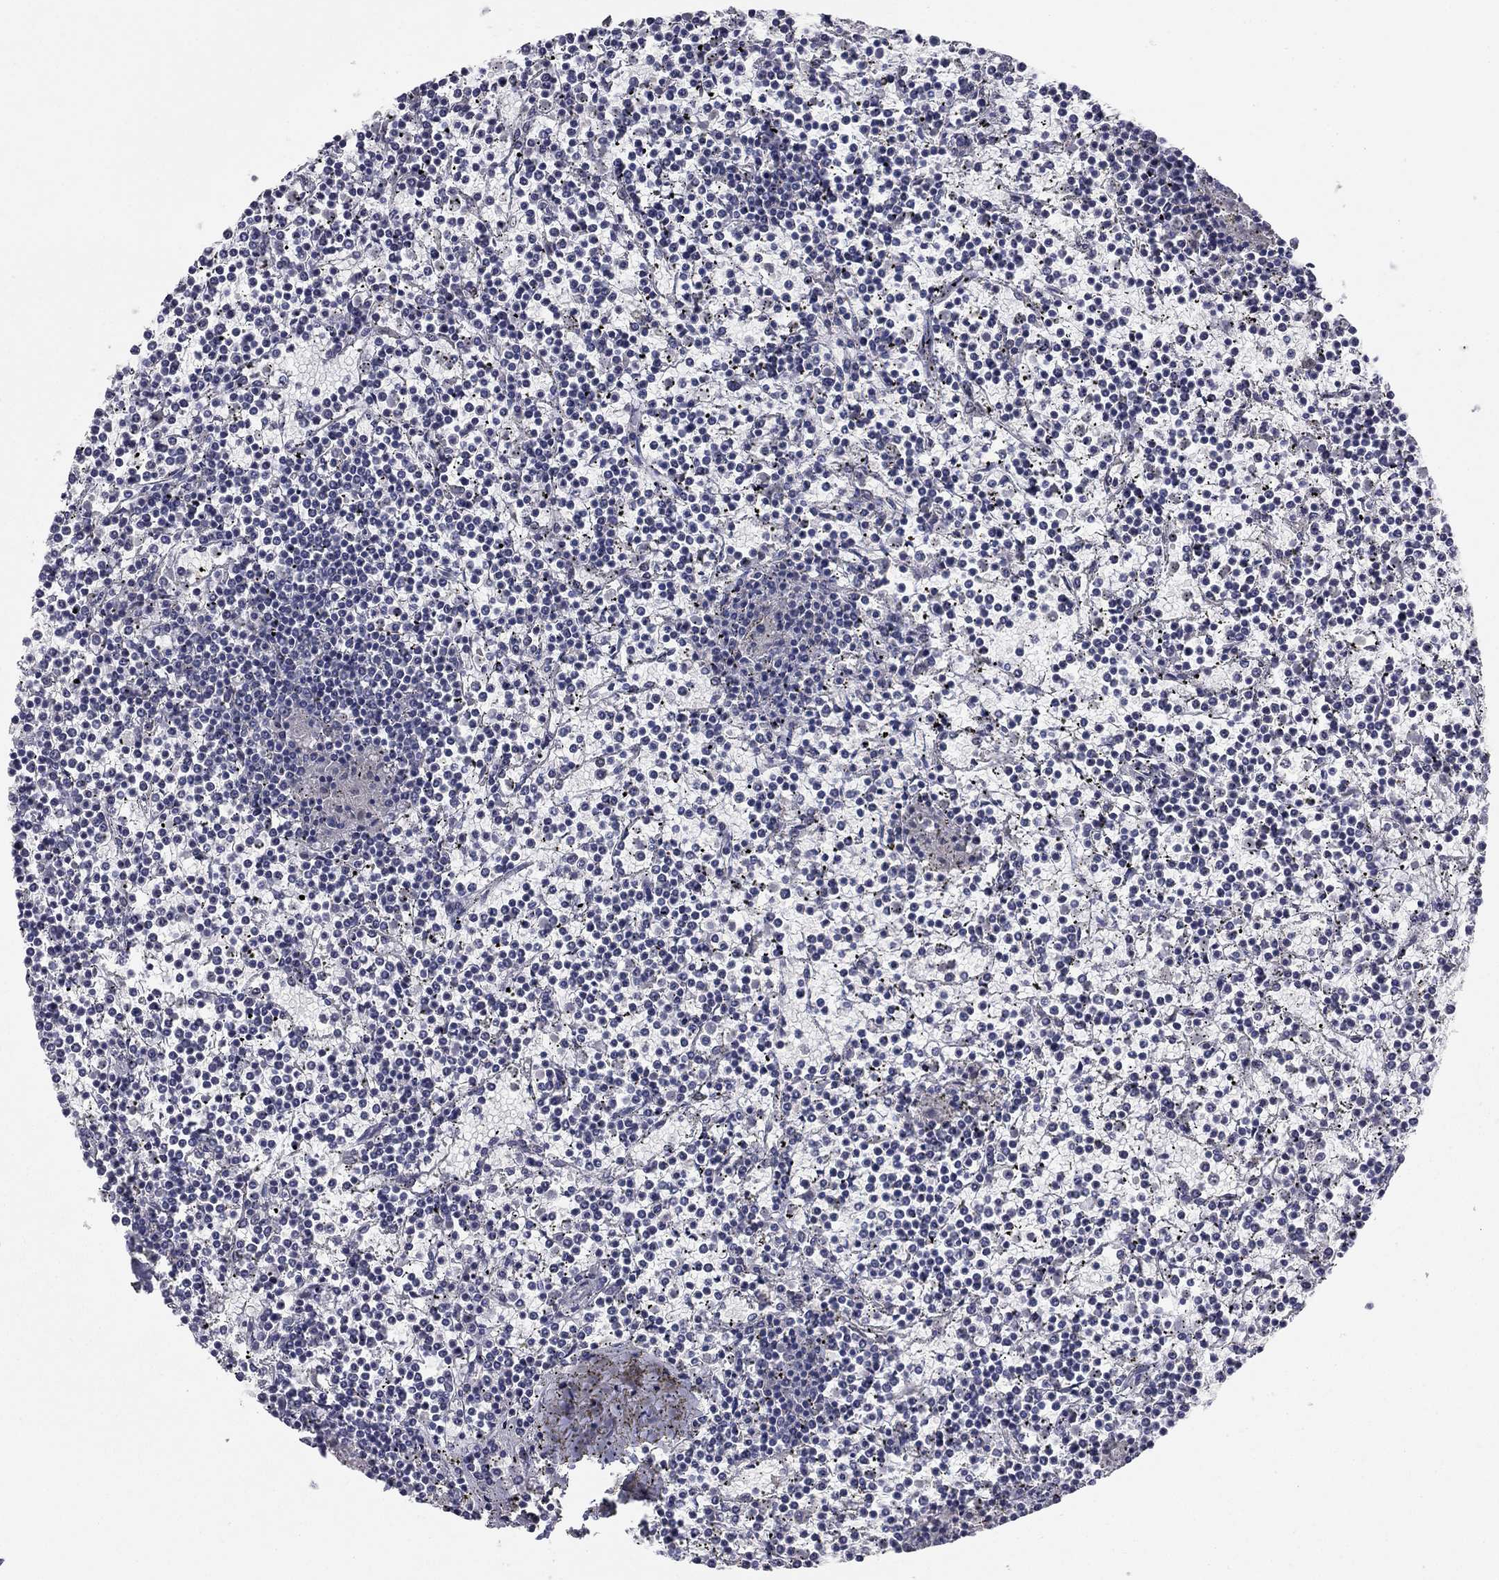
{"staining": {"intensity": "negative", "quantity": "none", "location": "none"}, "tissue": "lymphoma", "cell_type": "Tumor cells", "image_type": "cancer", "snomed": [{"axis": "morphology", "description": "Malignant lymphoma, non-Hodgkin's type, Low grade"}, {"axis": "topography", "description": "Spleen"}], "caption": "The immunohistochemistry image has no significant expression in tumor cells of low-grade malignant lymphoma, non-Hodgkin's type tissue.", "gene": "SEPTIN3", "patient": {"sex": "female", "age": 19}}